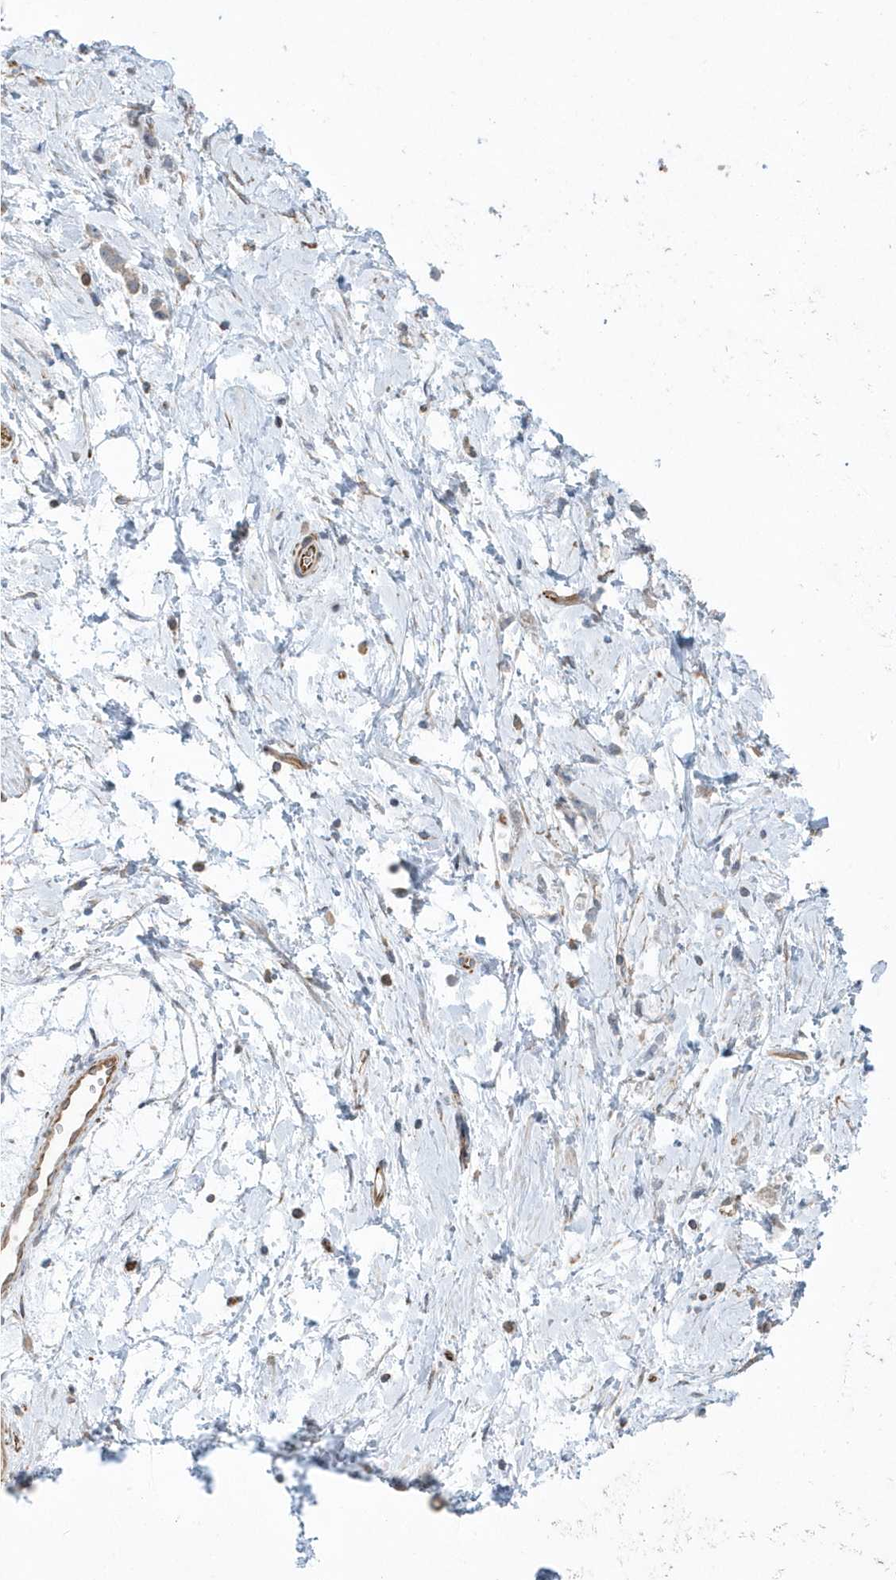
{"staining": {"intensity": "negative", "quantity": "none", "location": "none"}, "tissue": "stomach cancer", "cell_type": "Tumor cells", "image_type": "cancer", "snomed": [{"axis": "morphology", "description": "Adenocarcinoma, NOS"}, {"axis": "topography", "description": "Stomach"}], "caption": "High power microscopy photomicrograph of an immunohistochemistry (IHC) micrograph of stomach adenocarcinoma, revealing no significant expression in tumor cells.", "gene": "RAB17", "patient": {"sex": "female", "age": 60}}